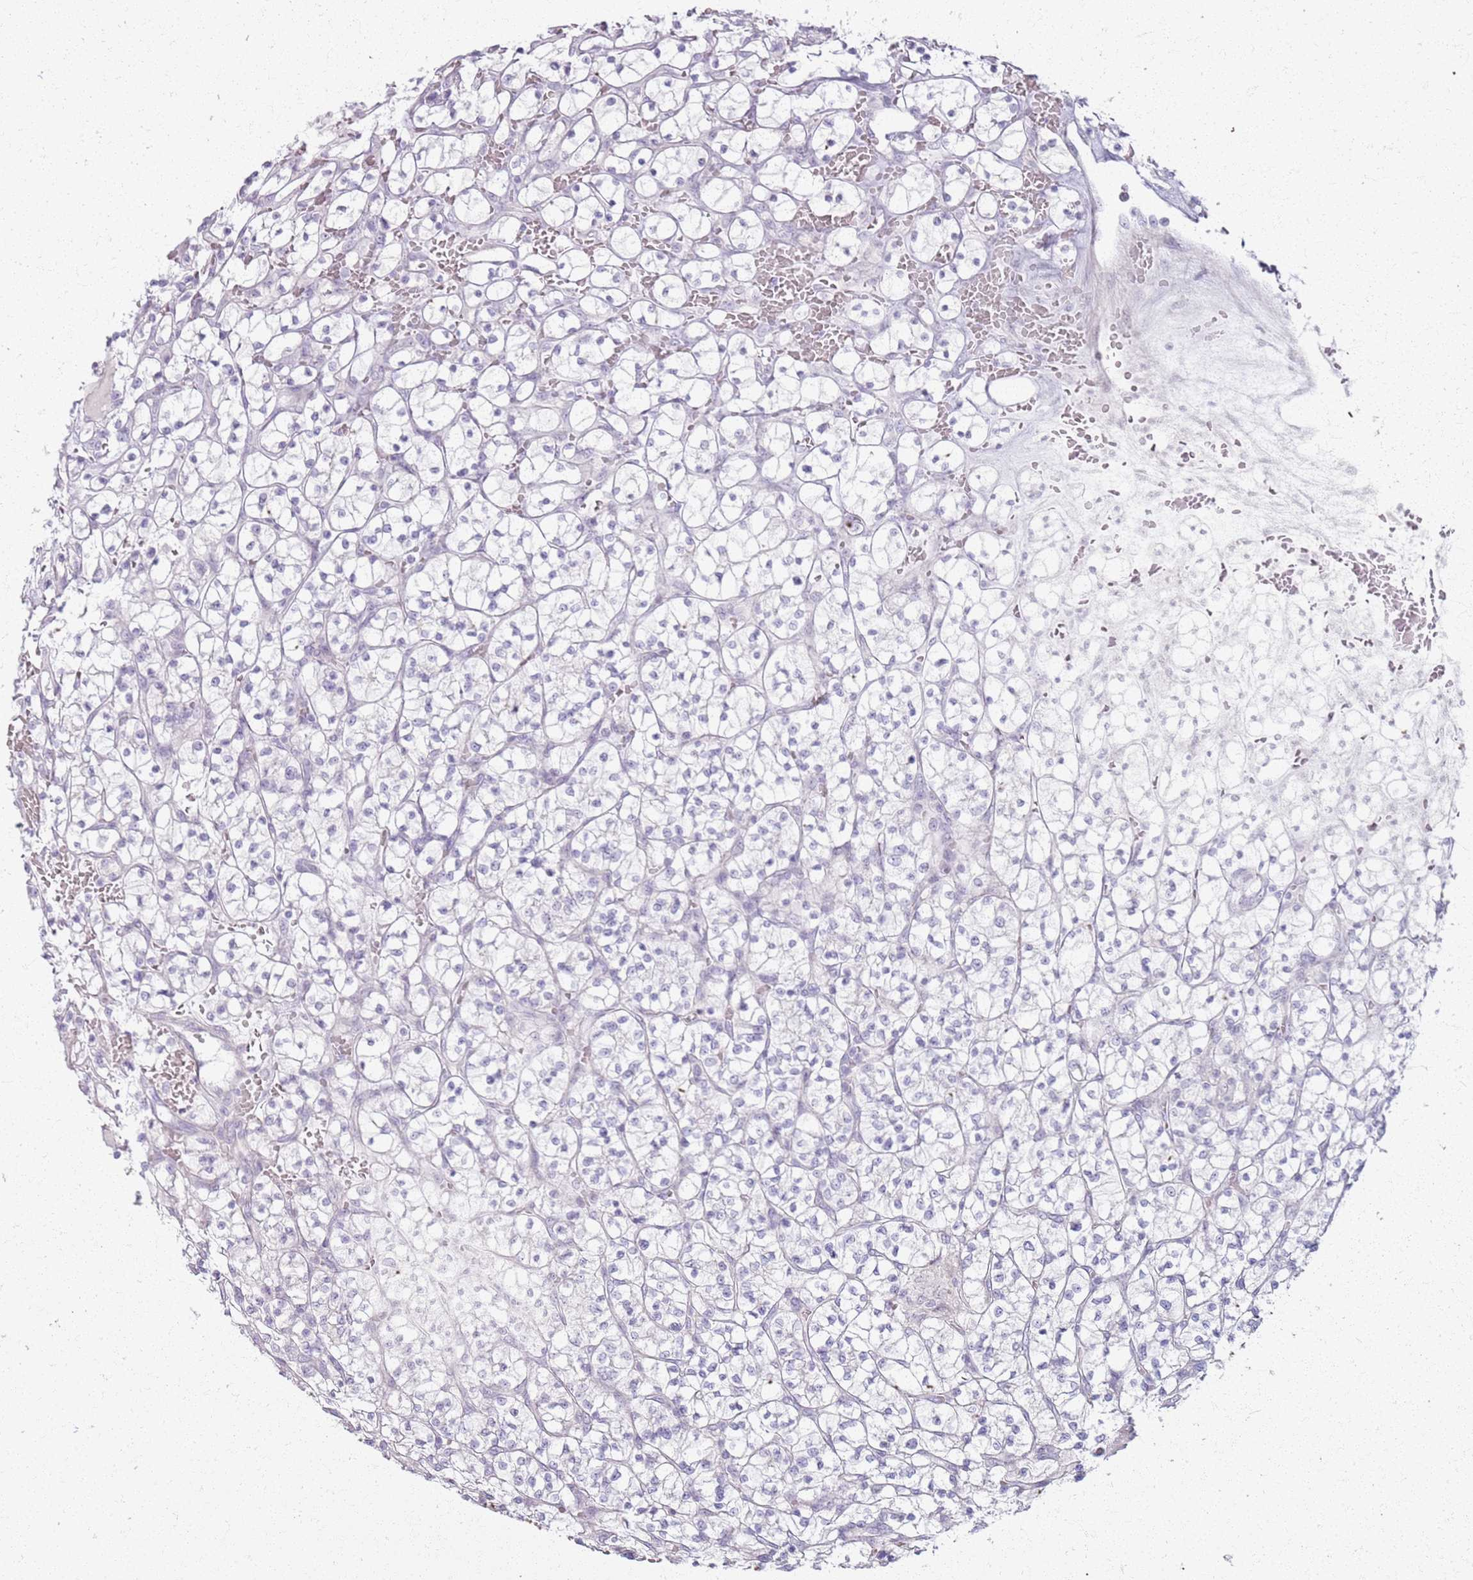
{"staining": {"intensity": "negative", "quantity": "none", "location": "none"}, "tissue": "renal cancer", "cell_type": "Tumor cells", "image_type": "cancer", "snomed": [{"axis": "morphology", "description": "Adenocarcinoma, NOS"}, {"axis": "topography", "description": "Kidney"}], "caption": "Adenocarcinoma (renal) was stained to show a protein in brown. There is no significant expression in tumor cells.", "gene": "CSRP3", "patient": {"sex": "female", "age": 64}}